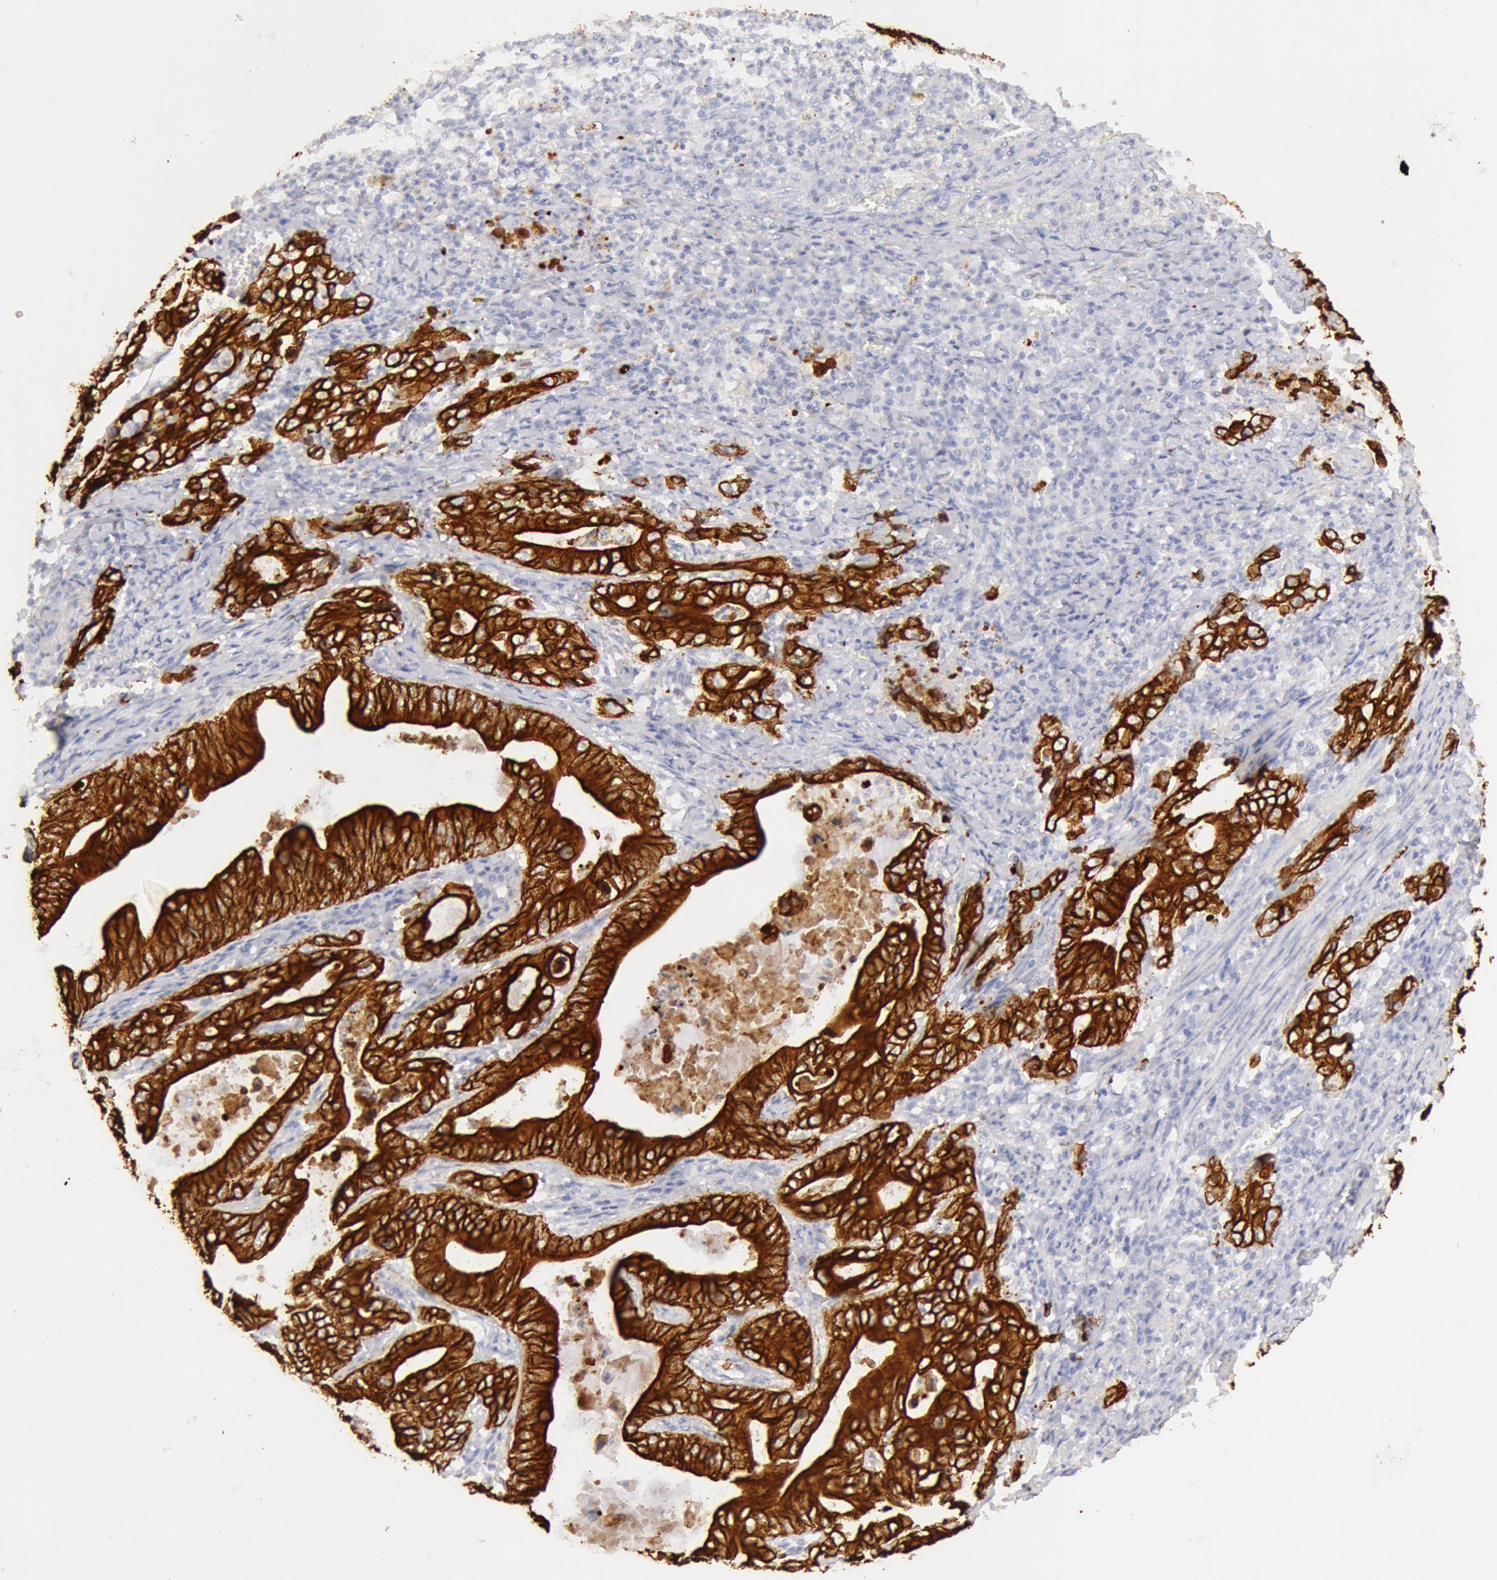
{"staining": {"intensity": "moderate", "quantity": ">75%", "location": "cytoplasmic/membranous"}, "tissue": "stomach cancer", "cell_type": "Tumor cells", "image_type": "cancer", "snomed": [{"axis": "morphology", "description": "Adenocarcinoma, NOS"}, {"axis": "topography", "description": "Stomach, upper"}], "caption": "The histopathology image shows immunohistochemical staining of stomach adenocarcinoma. There is moderate cytoplasmic/membranous staining is seen in approximately >75% of tumor cells.", "gene": "KRT8", "patient": {"sex": "male", "age": 63}}